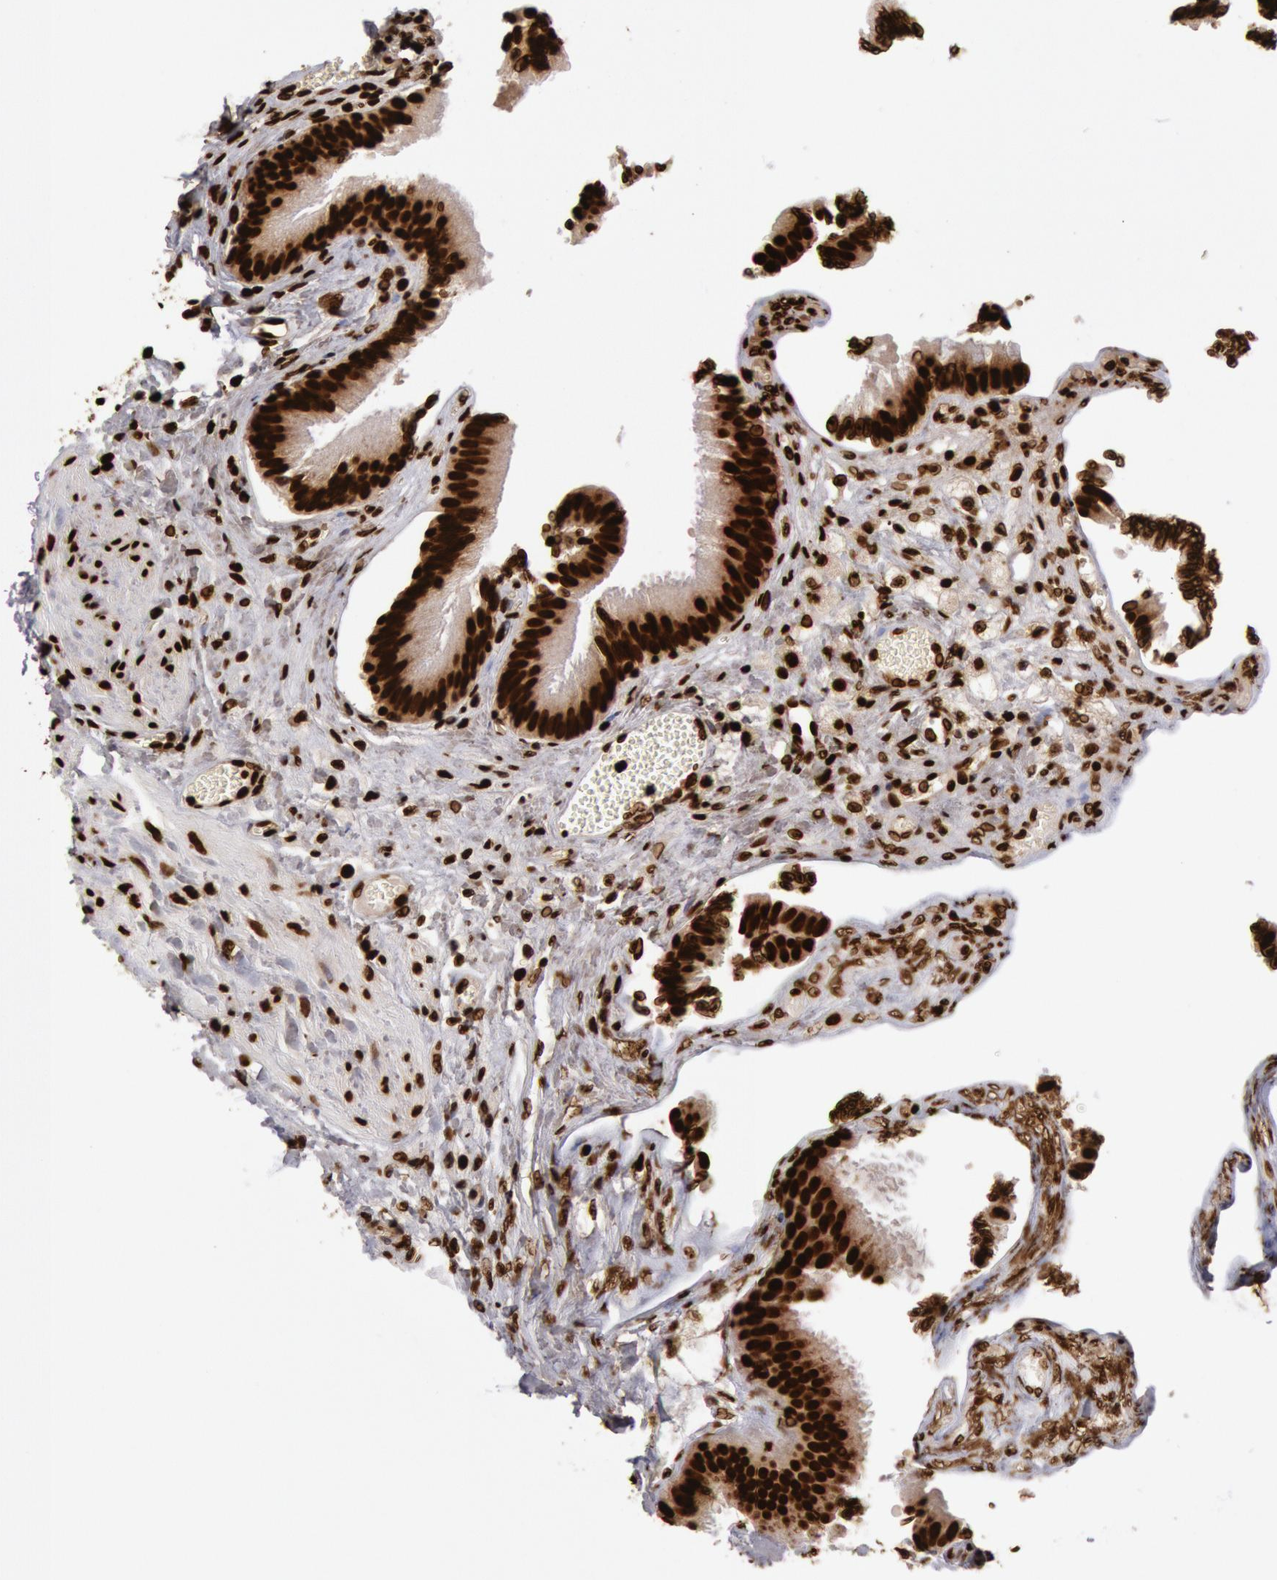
{"staining": {"intensity": "strong", "quantity": ">75%", "location": "nuclear"}, "tissue": "gallbladder", "cell_type": "Glandular cells", "image_type": "normal", "snomed": [{"axis": "morphology", "description": "Normal tissue, NOS"}, {"axis": "topography", "description": "Gallbladder"}], "caption": "Gallbladder stained with IHC shows strong nuclear staining in about >75% of glandular cells.", "gene": "H3", "patient": {"sex": "female", "age": 24}}